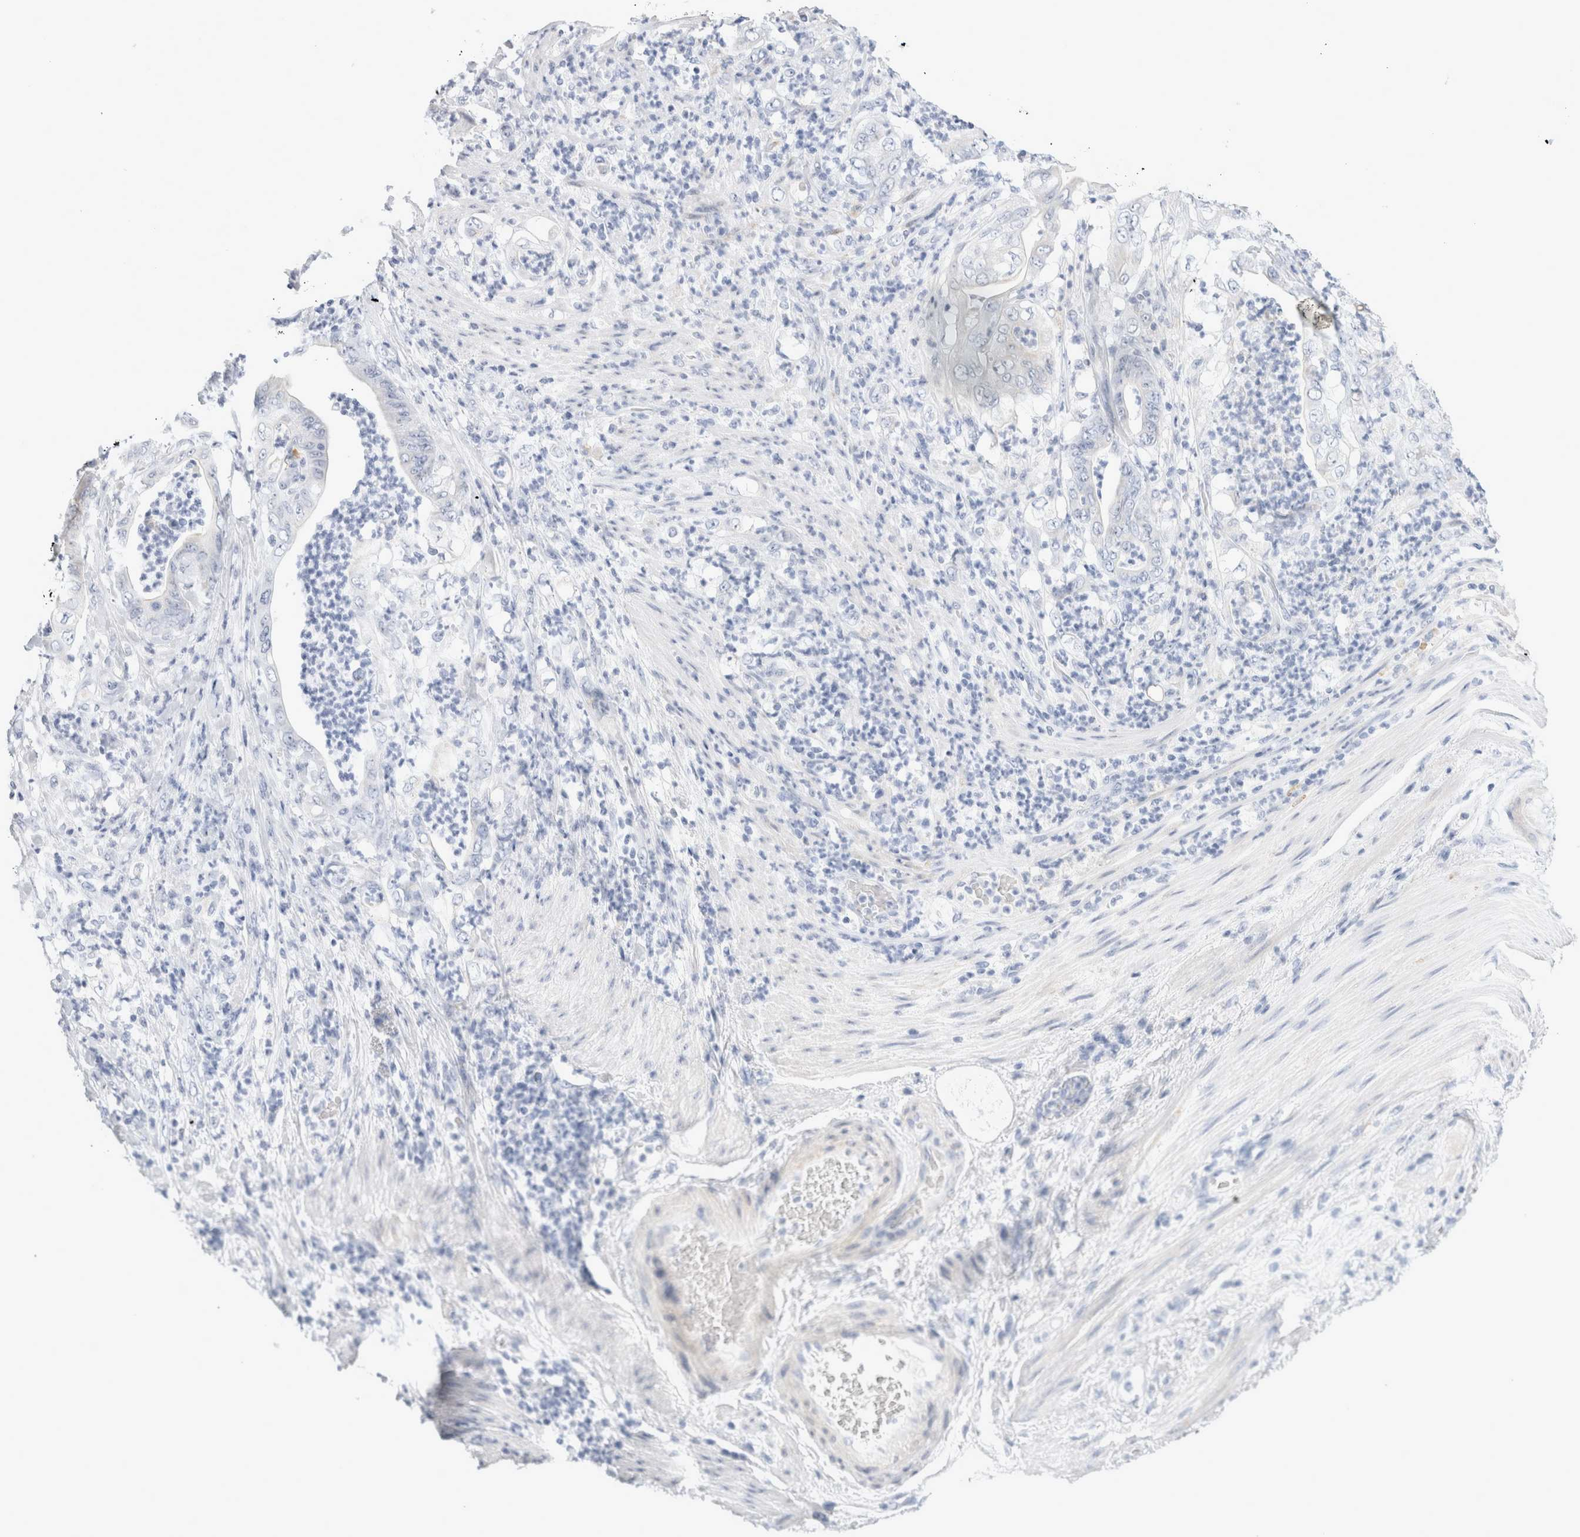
{"staining": {"intensity": "negative", "quantity": "none", "location": "none"}, "tissue": "stomach cancer", "cell_type": "Tumor cells", "image_type": "cancer", "snomed": [{"axis": "morphology", "description": "Adenocarcinoma, NOS"}, {"axis": "topography", "description": "Stomach"}], "caption": "The micrograph exhibits no staining of tumor cells in stomach cancer (adenocarcinoma).", "gene": "MUC15", "patient": {"sex": "female", "age": 73}}